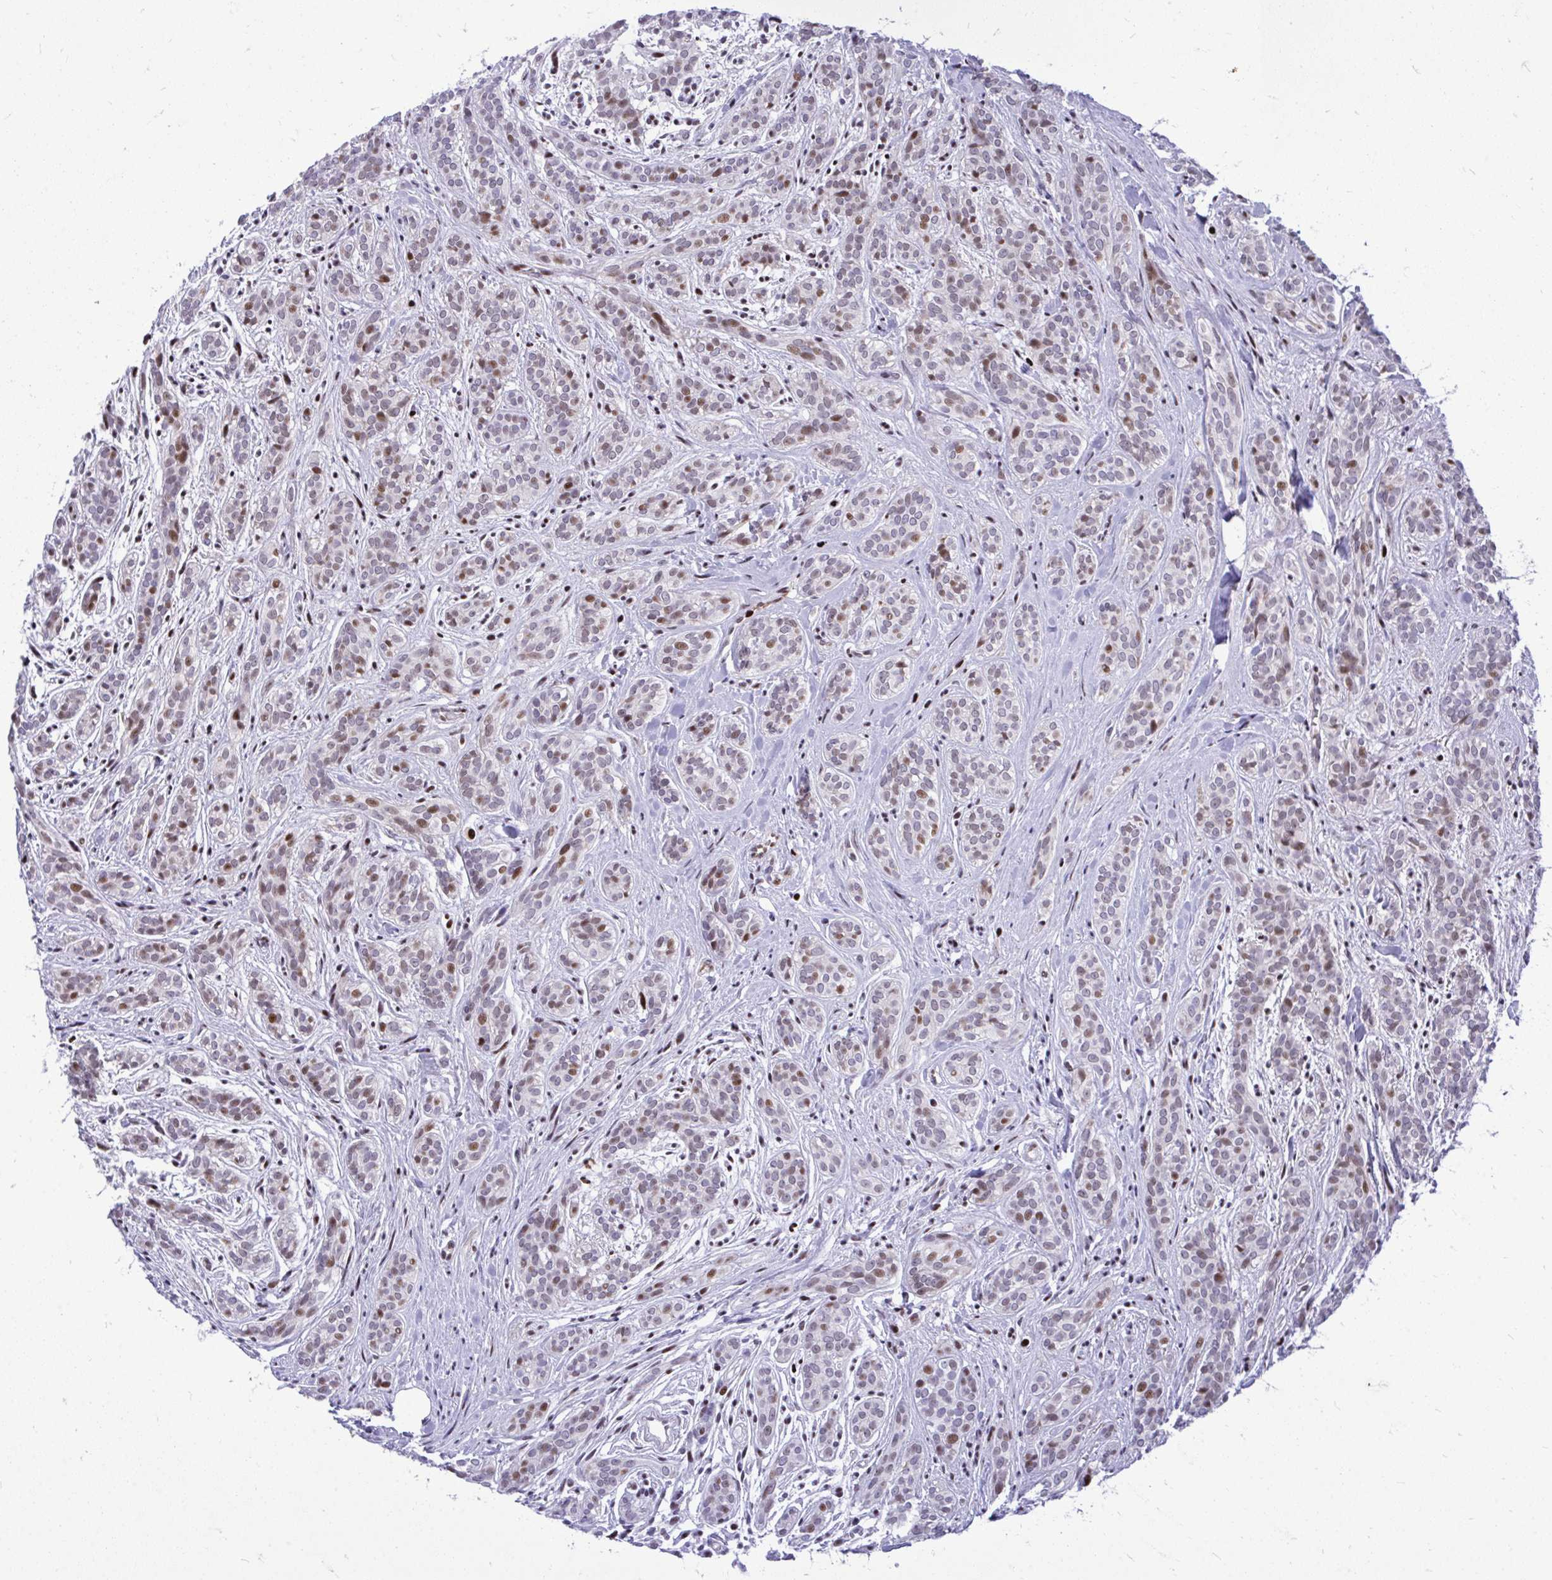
{"staining": {"intensity": "moderate", "quantity": "25%-75%", "location": "nuclear"}, "tissue": "head and neck cancer", "cell_type": "Tumor cells", "image_type": "cancer", "snomed": [{"axis": "morphology", "description": "Adenocarcinoma, NOS"}, {"axis": "topography", "description": "Head-Neck"}], "caption": "Head and neck cancer (adenocarcinoma) was stained to show a protein in brown. There is medium levels of moderate nuclear expression in approximately 25%-75% of tumor cells. Nuclei are stained in blue.", "gene": "C14orf39", "patient": {"sex": "female", "age": 57}}